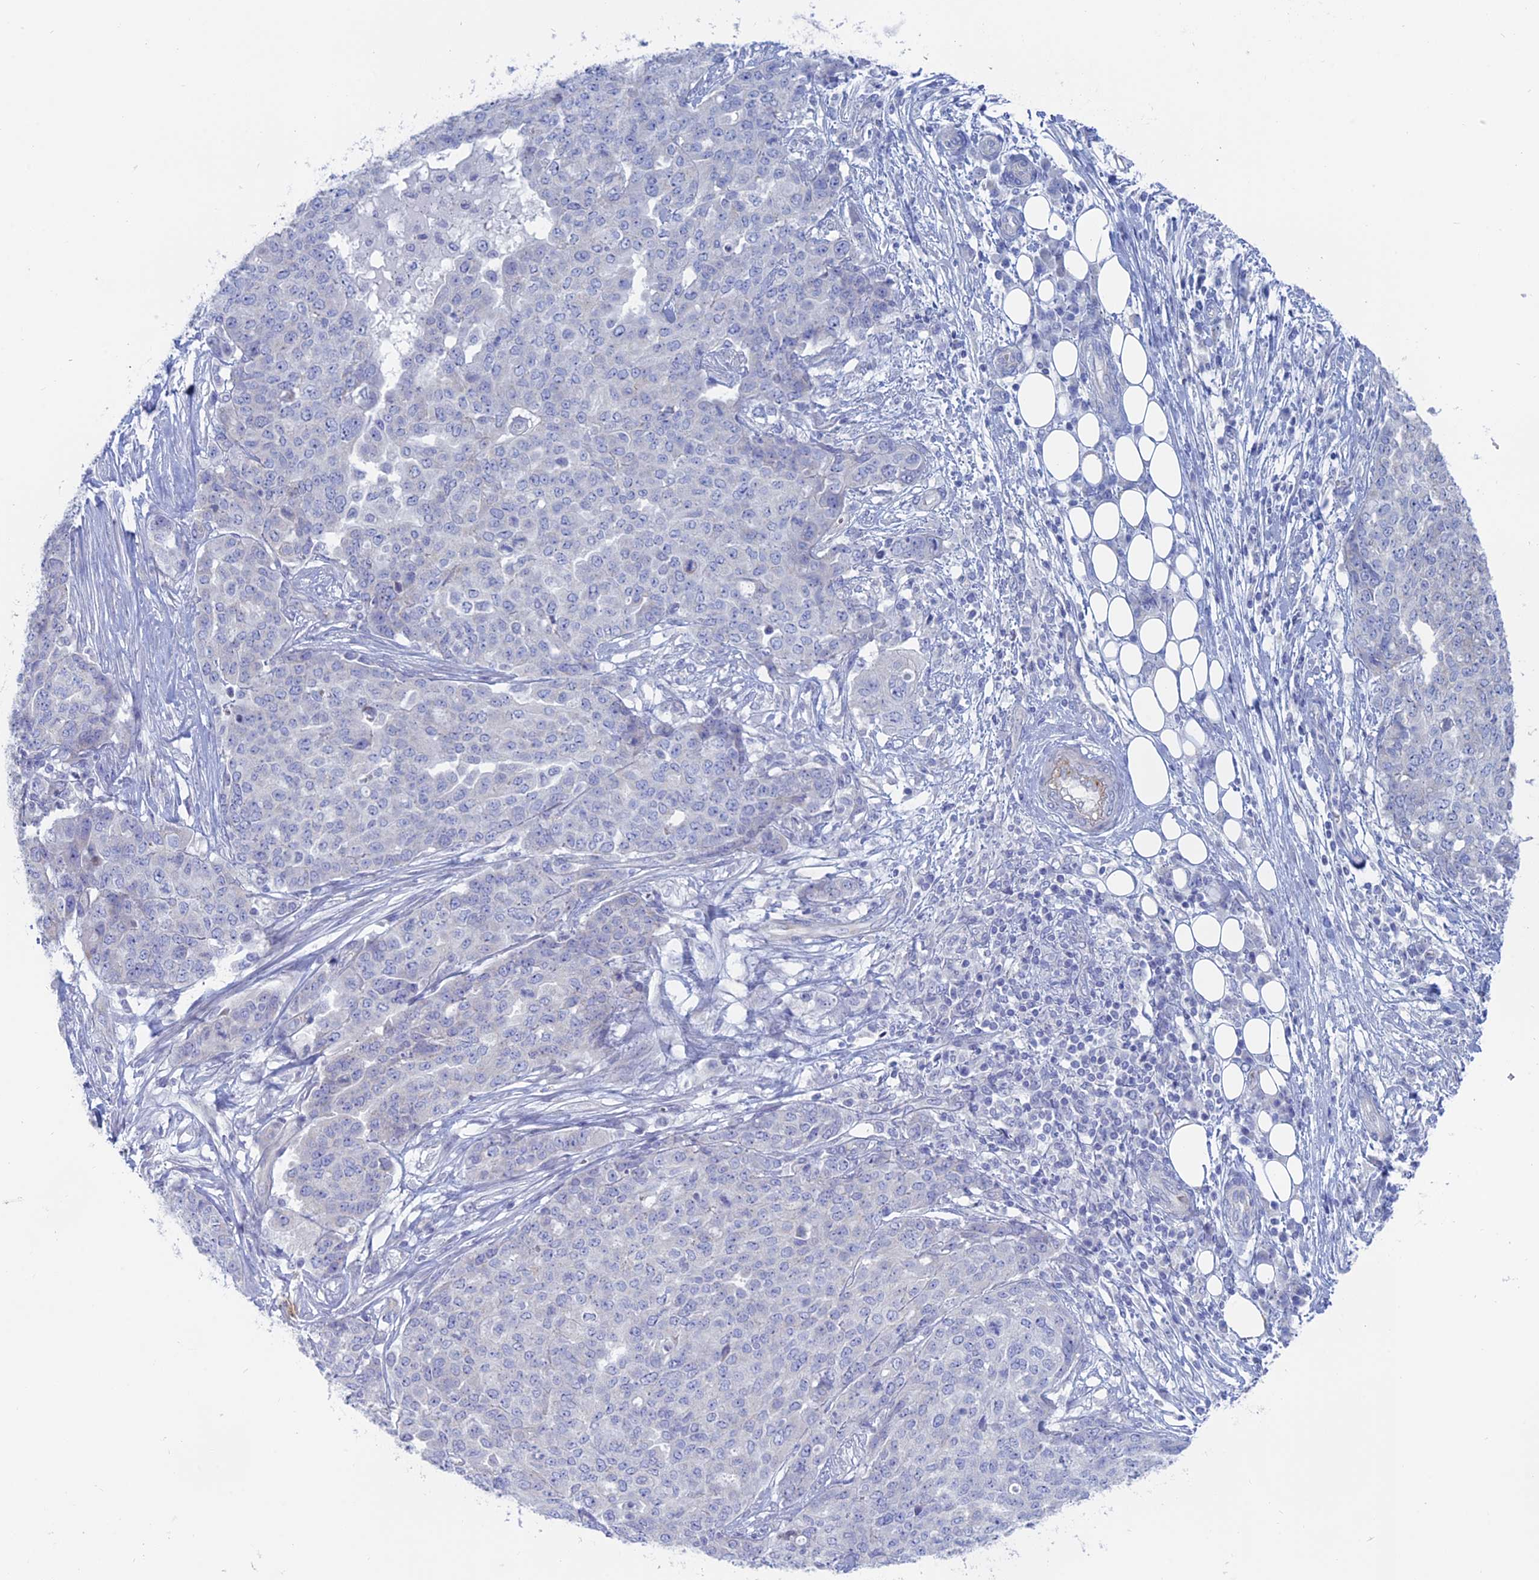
{"staining": {"intensity": "negative", "quantity": "none", "location": "none"}, "tissue": "ovarian cancer", "cell_type": "Tumor cells", "image_type": "cancer", "snomed": [{"axis": "morphology", "description": "Cystadenocarcinoma, serous, NOS"}, {"axis": "topography", "description": "Soft tissue"}, {"axis": "topography", "description": "Ovary"}], "caption": "The histopathology image demonstrates no staining of tumor cells in ovarian cancer (serous cystadenocarcinoma).", "gene": "TBC1D30", "patient": {"sex": "female", "age": 57}}